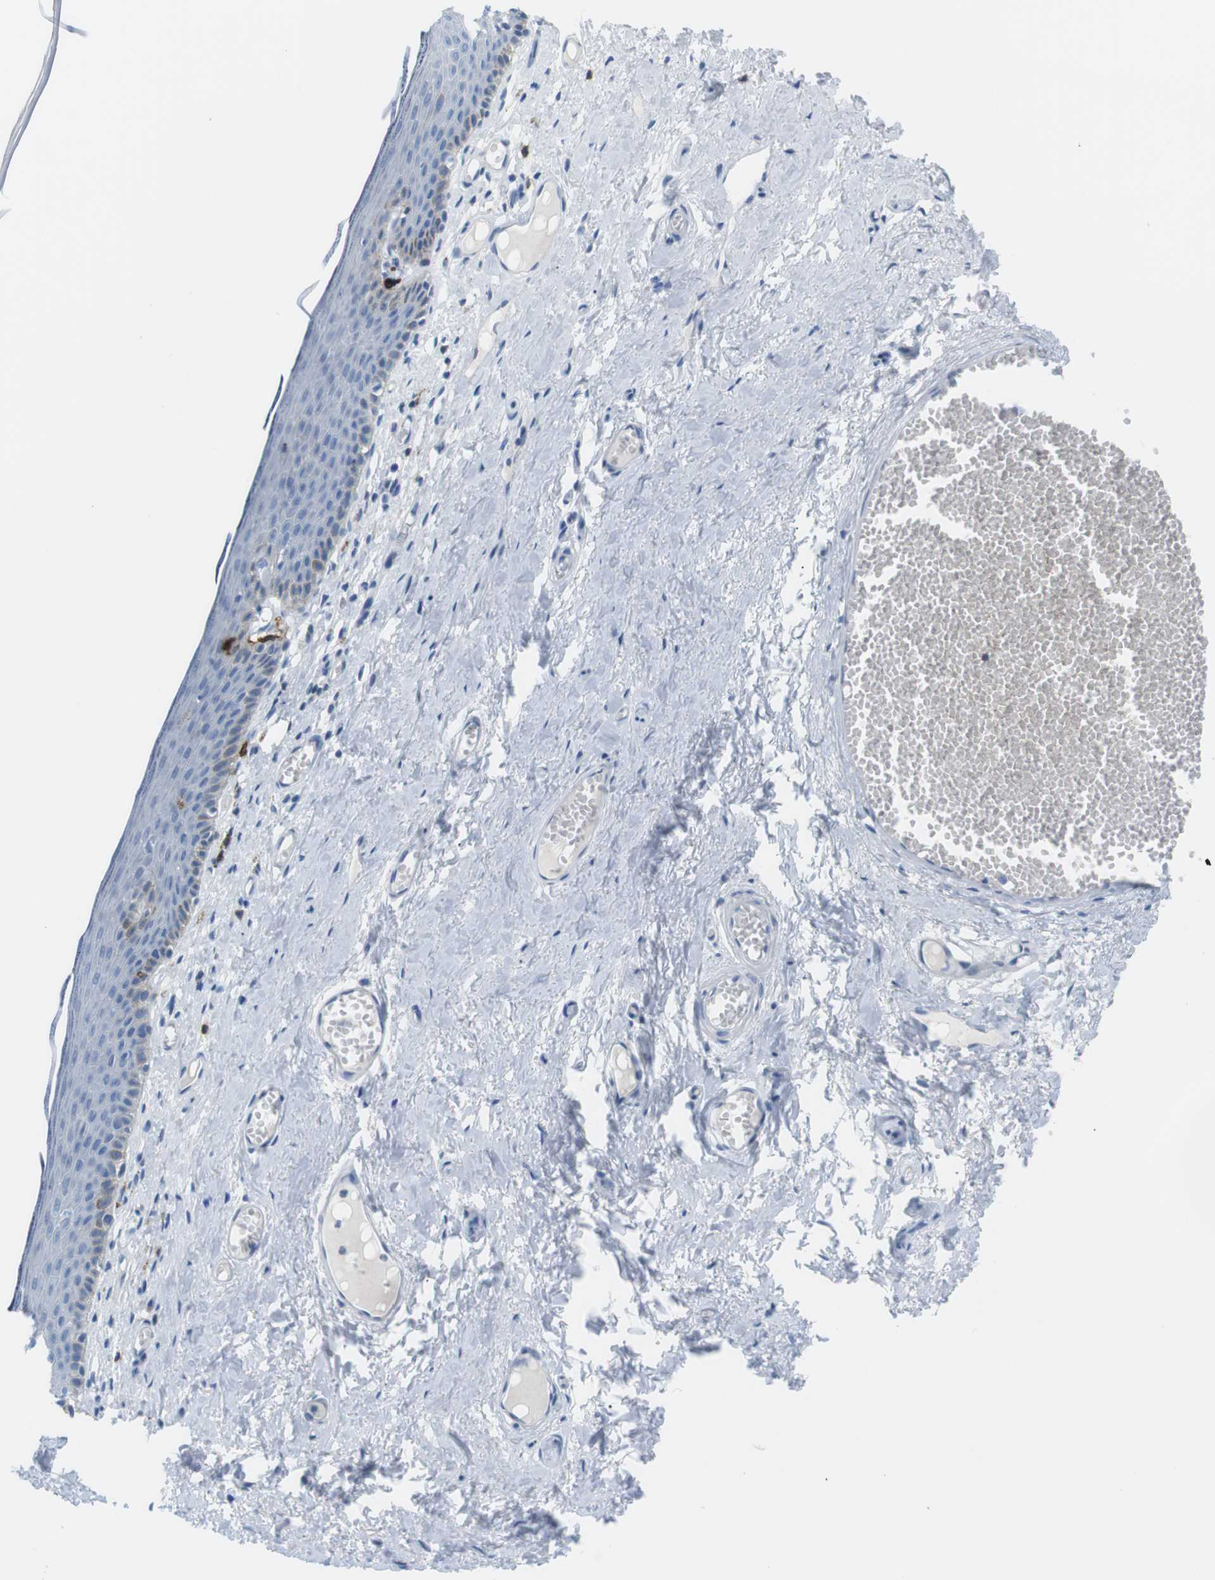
{"staining": {"intensity": "weak", "quantity": "<25%", "location": "cytoplasmic/membranous"}, "tissue": "skin", "cell_type": "Epidermal cells", "image_type": "normal", "snomed": [{"axis": "morphology", "description": "Normal tissue, NOS"}, {"axis": "topography", "description": "Adipose tissue"}, {"axis": "topography", "description": "Vascular tissue"}, {"axis": "topography", "description": "Anal"}, {"axis": "topography", "description": "Peripheral nerve tissue"}], "caption": "IHC of unremarkable skin exhibits no staining in epidermal cells.", "gene": "TNFRSF4", "patient": {"sex": "female", "age": 54}}